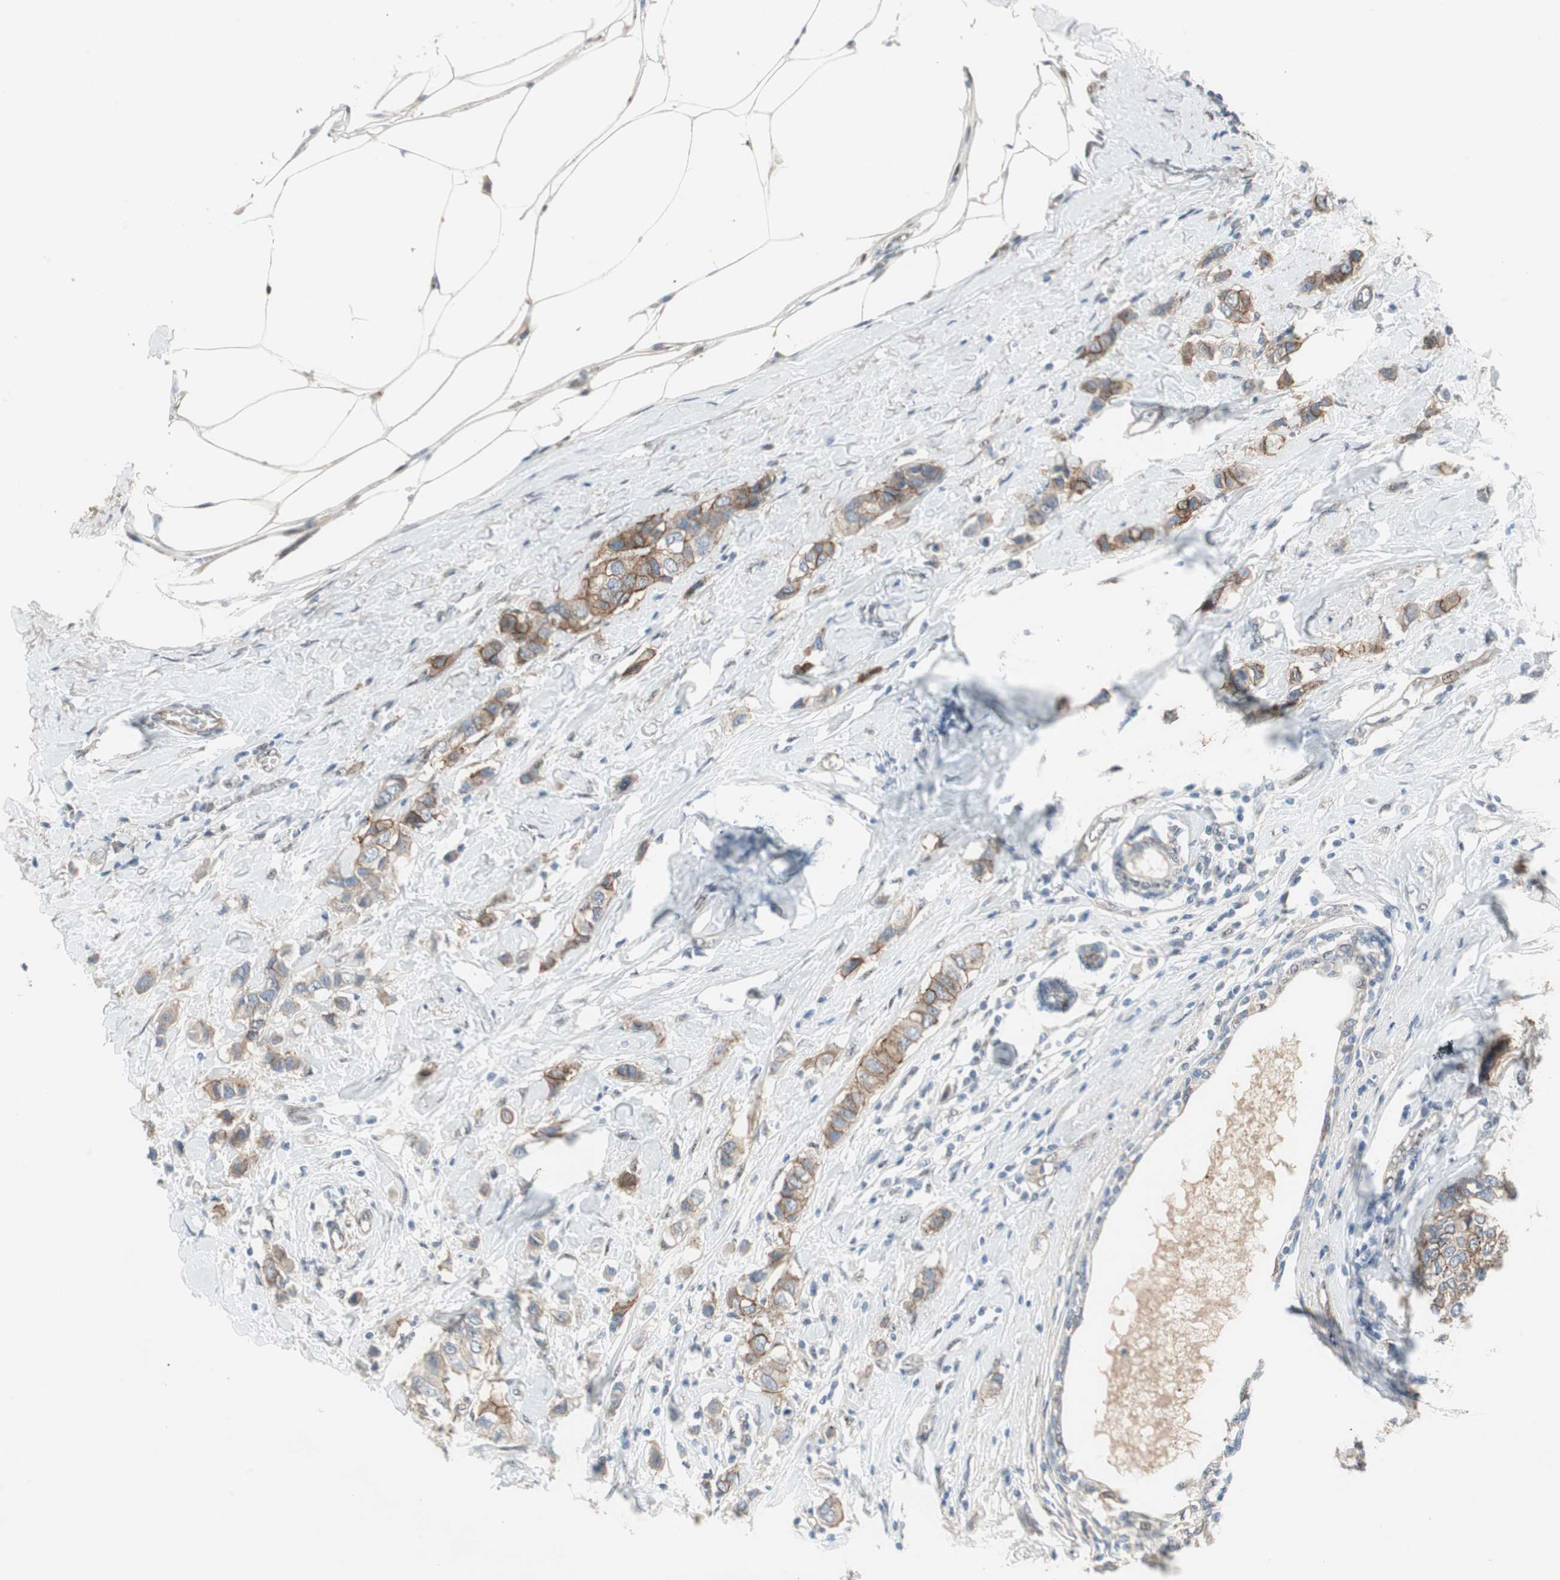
{"staining": {"intensity": "moderate", "quantity": ">75%", "location": "cytoplasmic/membranous"}, "tissue": "breast cancer", "cell_type": "Tumor cells", "image_type": "cancer", "snomed": [{"axis": "morphology", "description": "Duct carcinoma"}, {"axis": "topography", "description": "Breast"}], "caption": "Breast invasive ductal carcinoma was stained to show a protein in brown. There is medium levels of moderate cytoplasmic/membranous expression in approximately >75% of tumor cells.", "gene": "CAND2", "patient": {"sex": "female", "age": 50}}